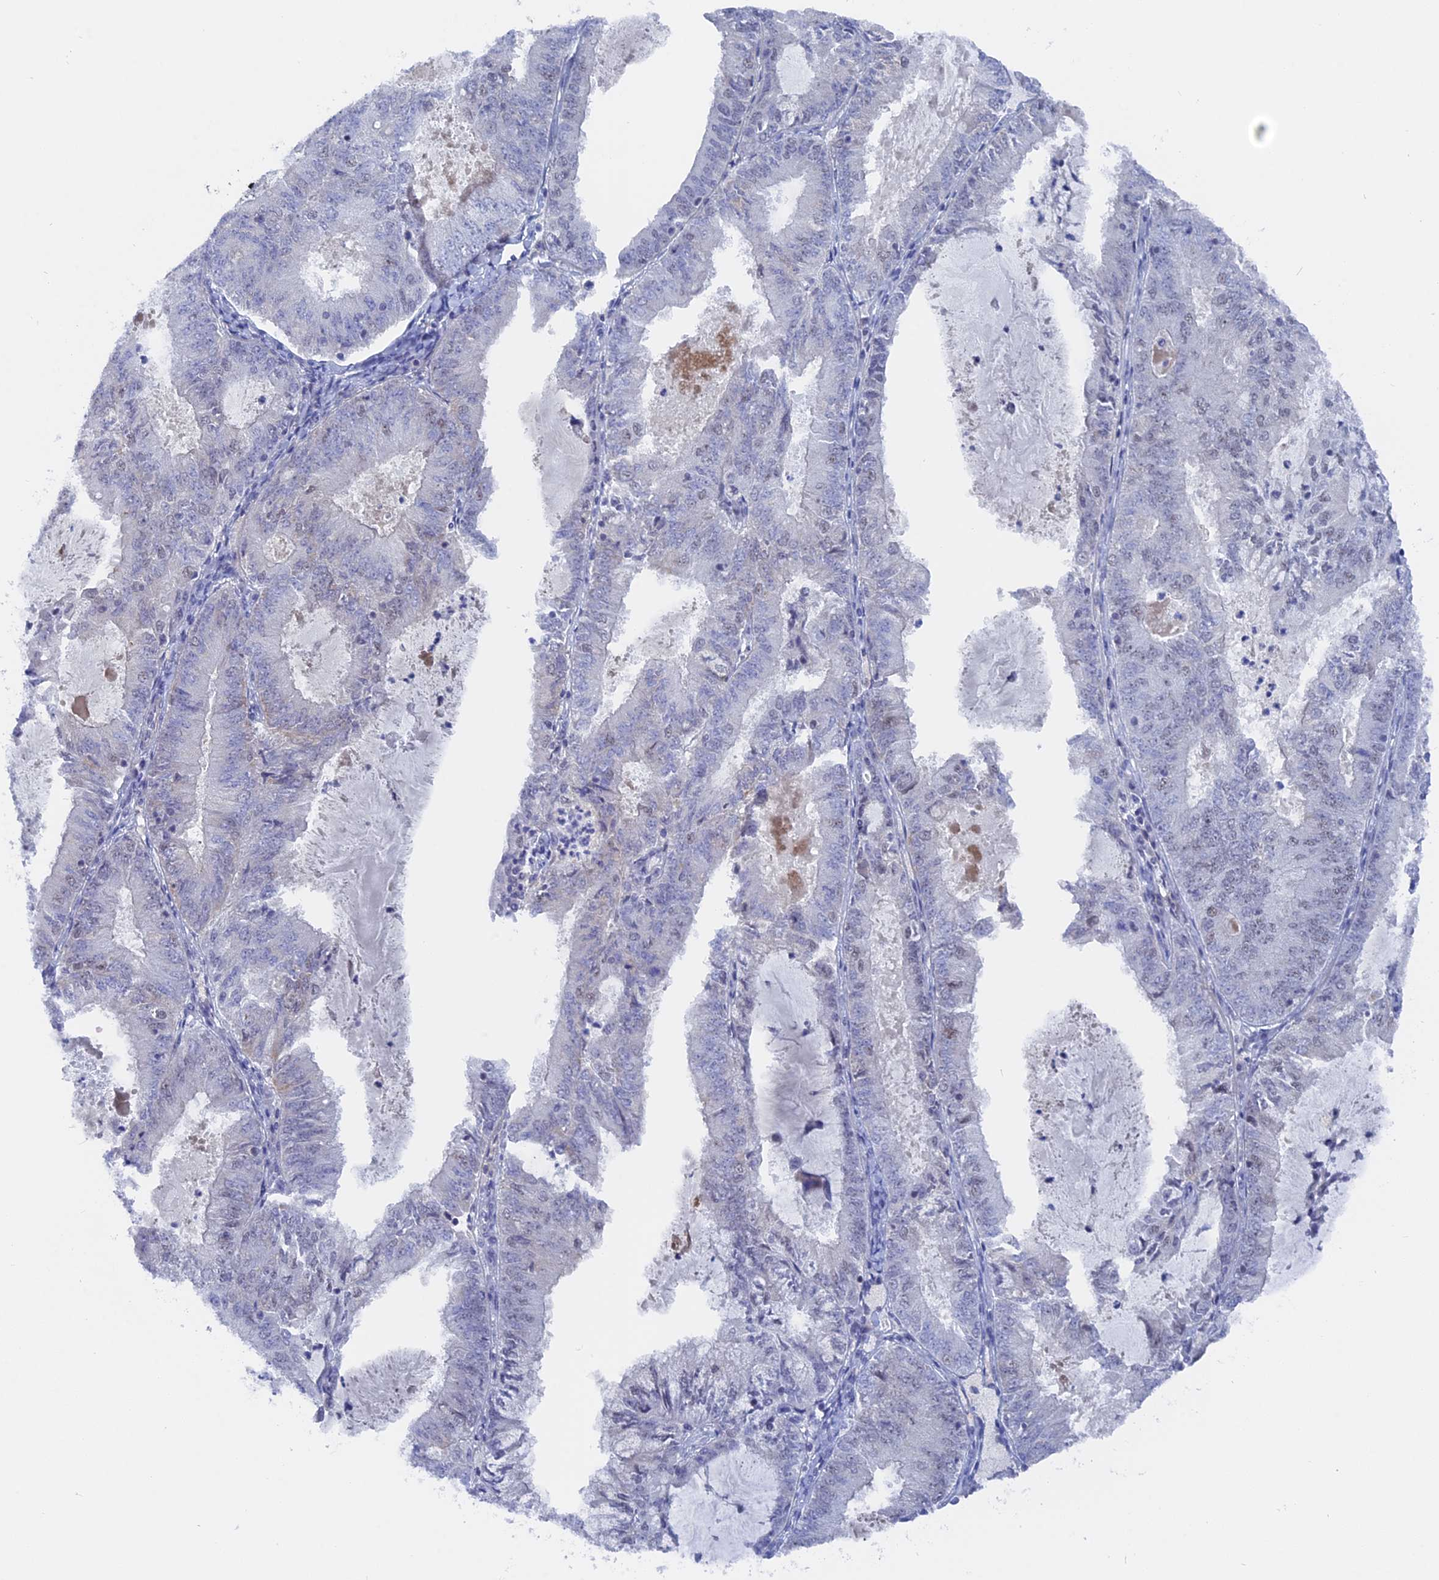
{"staining": {"intensity": "negative", "quantity": "none", "location": "none"}, "tissue": "endometrial cancer", "cell_type": "Tumor cells", "image_type": "cancer", "snomed": [{"axis": "morphology", "description": "Adenocarcinoma, NOS"}, {"axis": "topography", "description": "Endometrium"}], "caption": "DAB (3,3'-diaminobenzidine) immunohistochemical staining of endometrial cancer (adenocarcinoma) demonstrates no significant staining in tumor cells.", "gene": "BRD2", "patient": {"sex": "female", "age": 57}}